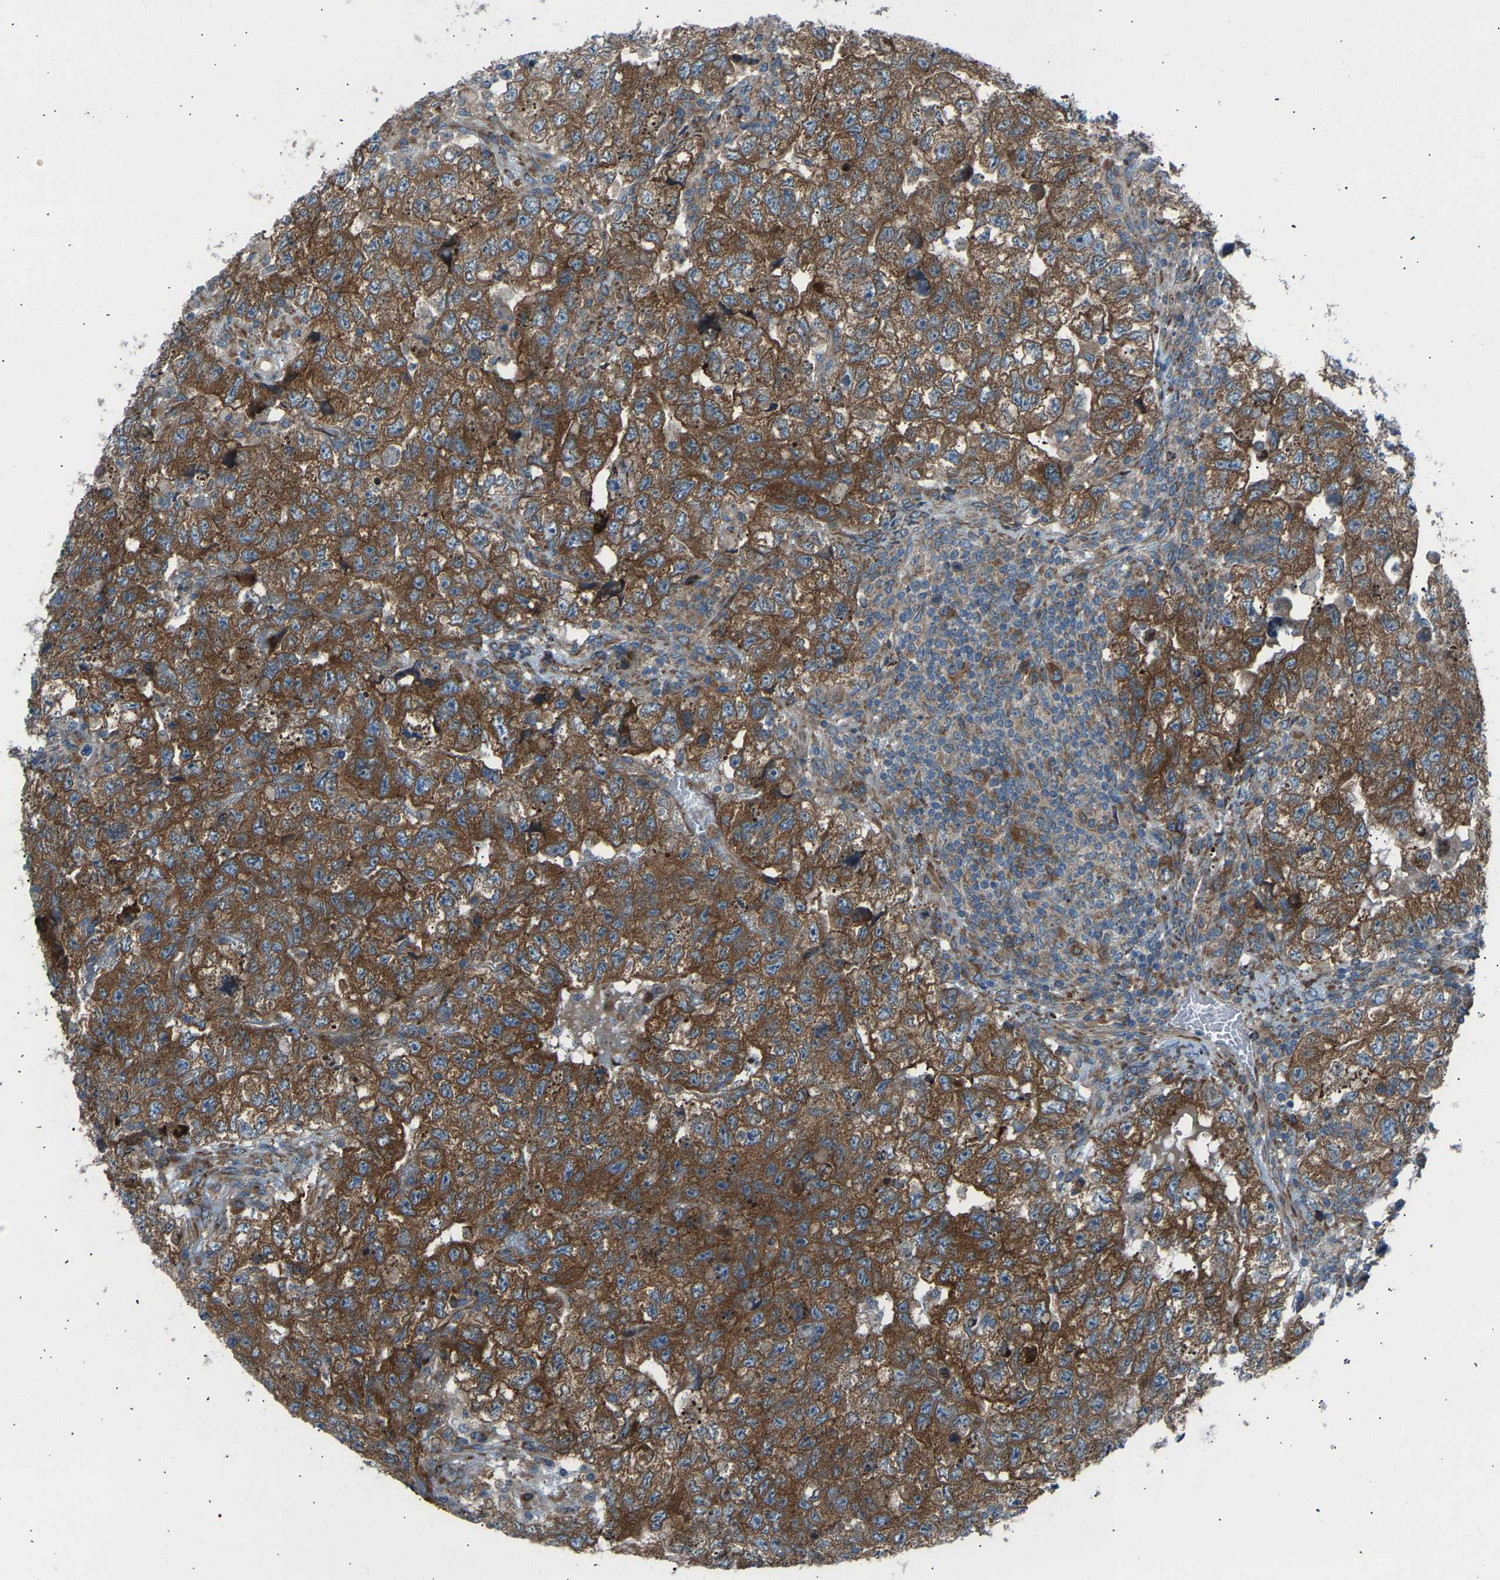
{"staining": {"intensity": "strong", "quantity": ">75%", "location": "cytoplasmic/membranous"}, "tissue": "testis cancer", "cell_type": "Tumor cells", "image_type": "cancer", "snomed": [{"axis": "morphology", "description": "Carcinoma, Embryonal, NOS"}, {"axis": "topography", "description": "Testis"}], "caption": "High-power microscopy captured an immunohistochemistry image of embryonal carcinoma (testis), revealing strong cytoplasmic/membranous positivity in approximately >75% of tumor cells.", "gene": "VPS41", "patient": {"sex": "male", "age": 36}}